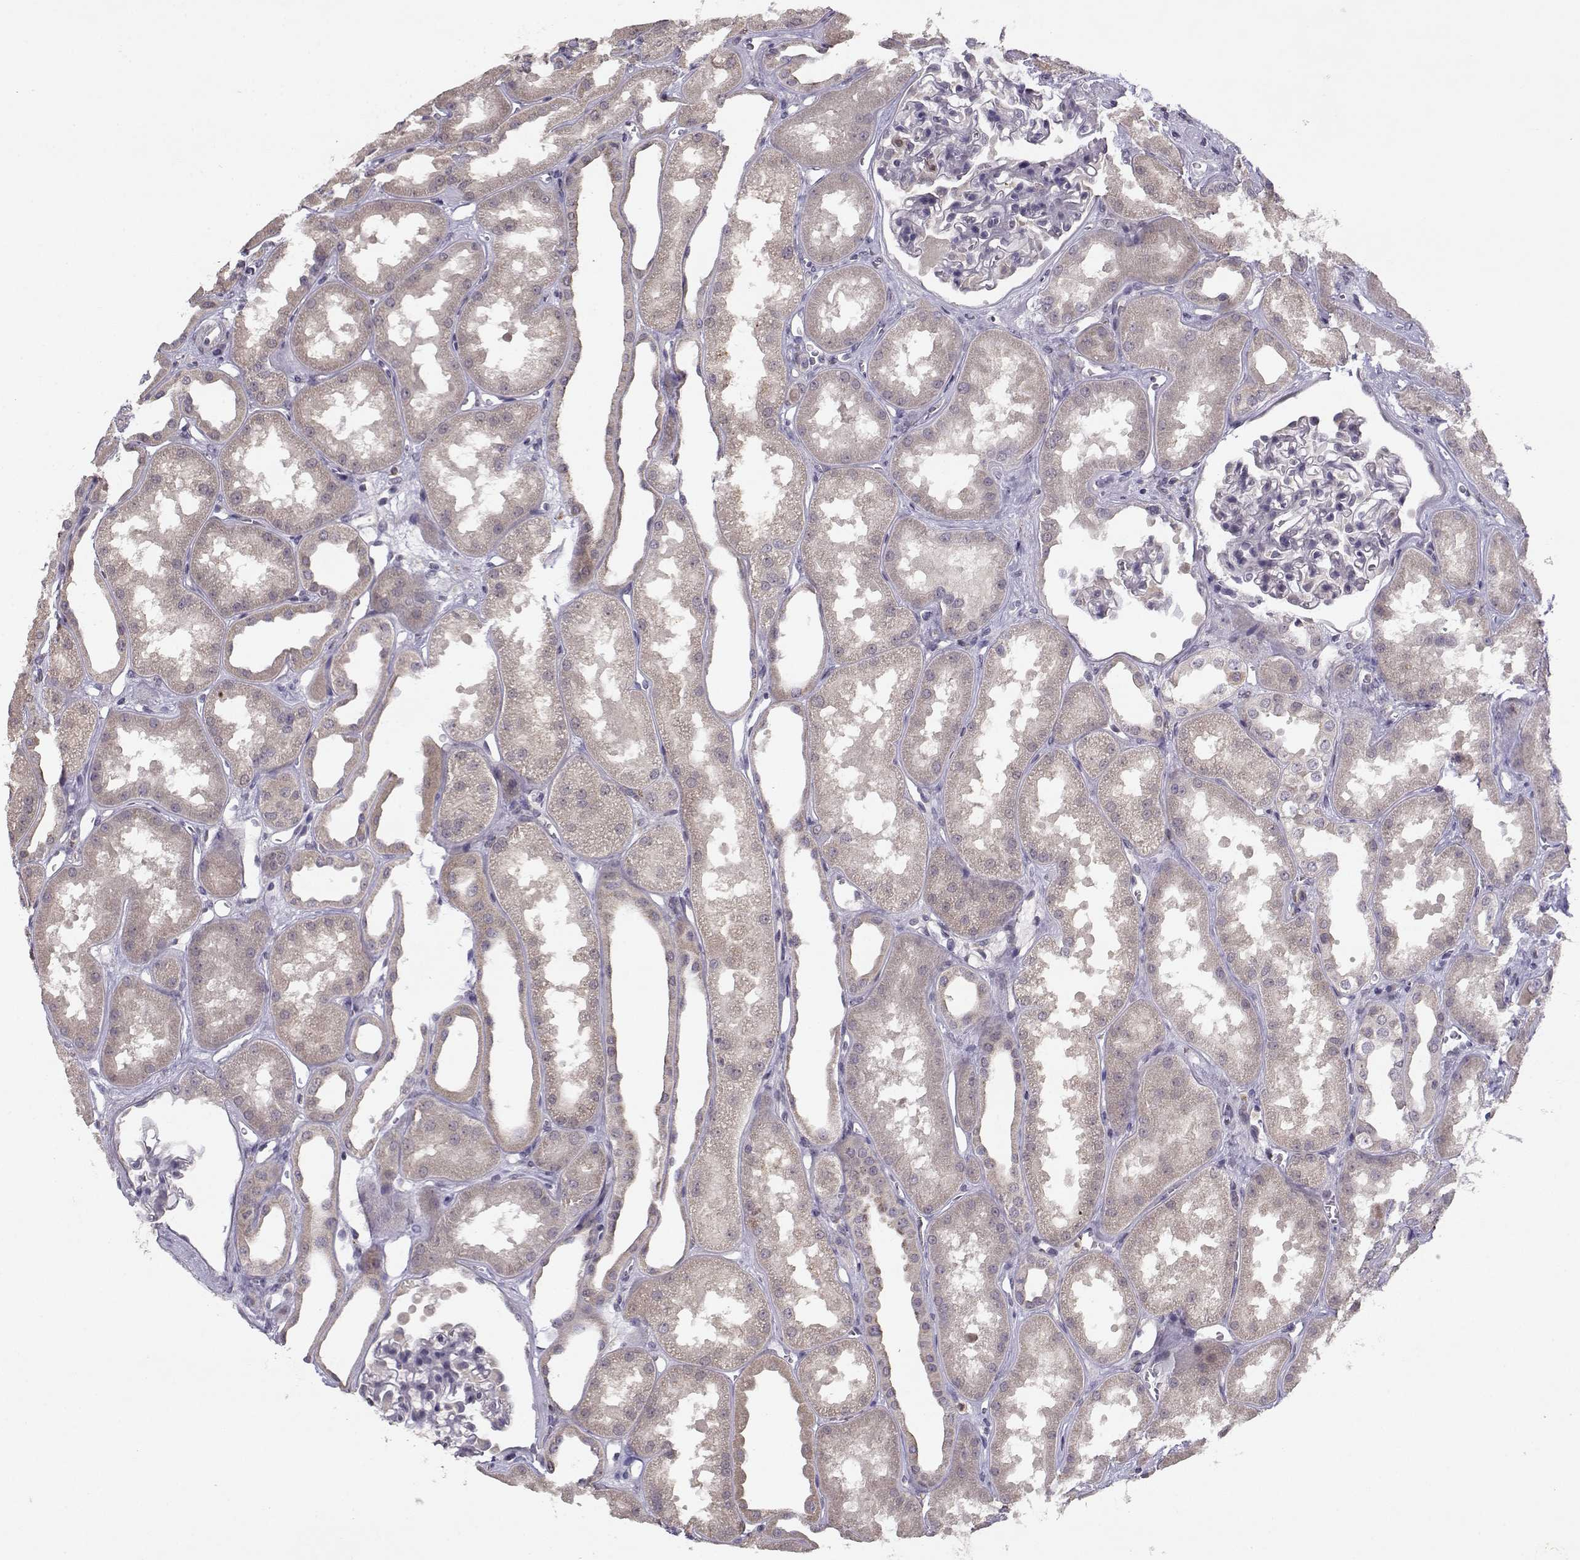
{"staining": {"intensity": "negative", "quantity": "none", "location": "none"}, "tissue": "kidney", "cell_type": "Cells in glomeruli", "image_type": "normal", "snomed": [{"axis": "morphology", "description": "Normal tissue, NOS"}, {"axis": "topography", "description": "Kidney"}], "caption": "Immunohistochemistry histopathology image of unremarkable kidney: kidney stained with DAB shows no significant protein positivity in cells in glomeruli.", "gene": "BMX", "patient": {"sex": "male", "age": 61}}